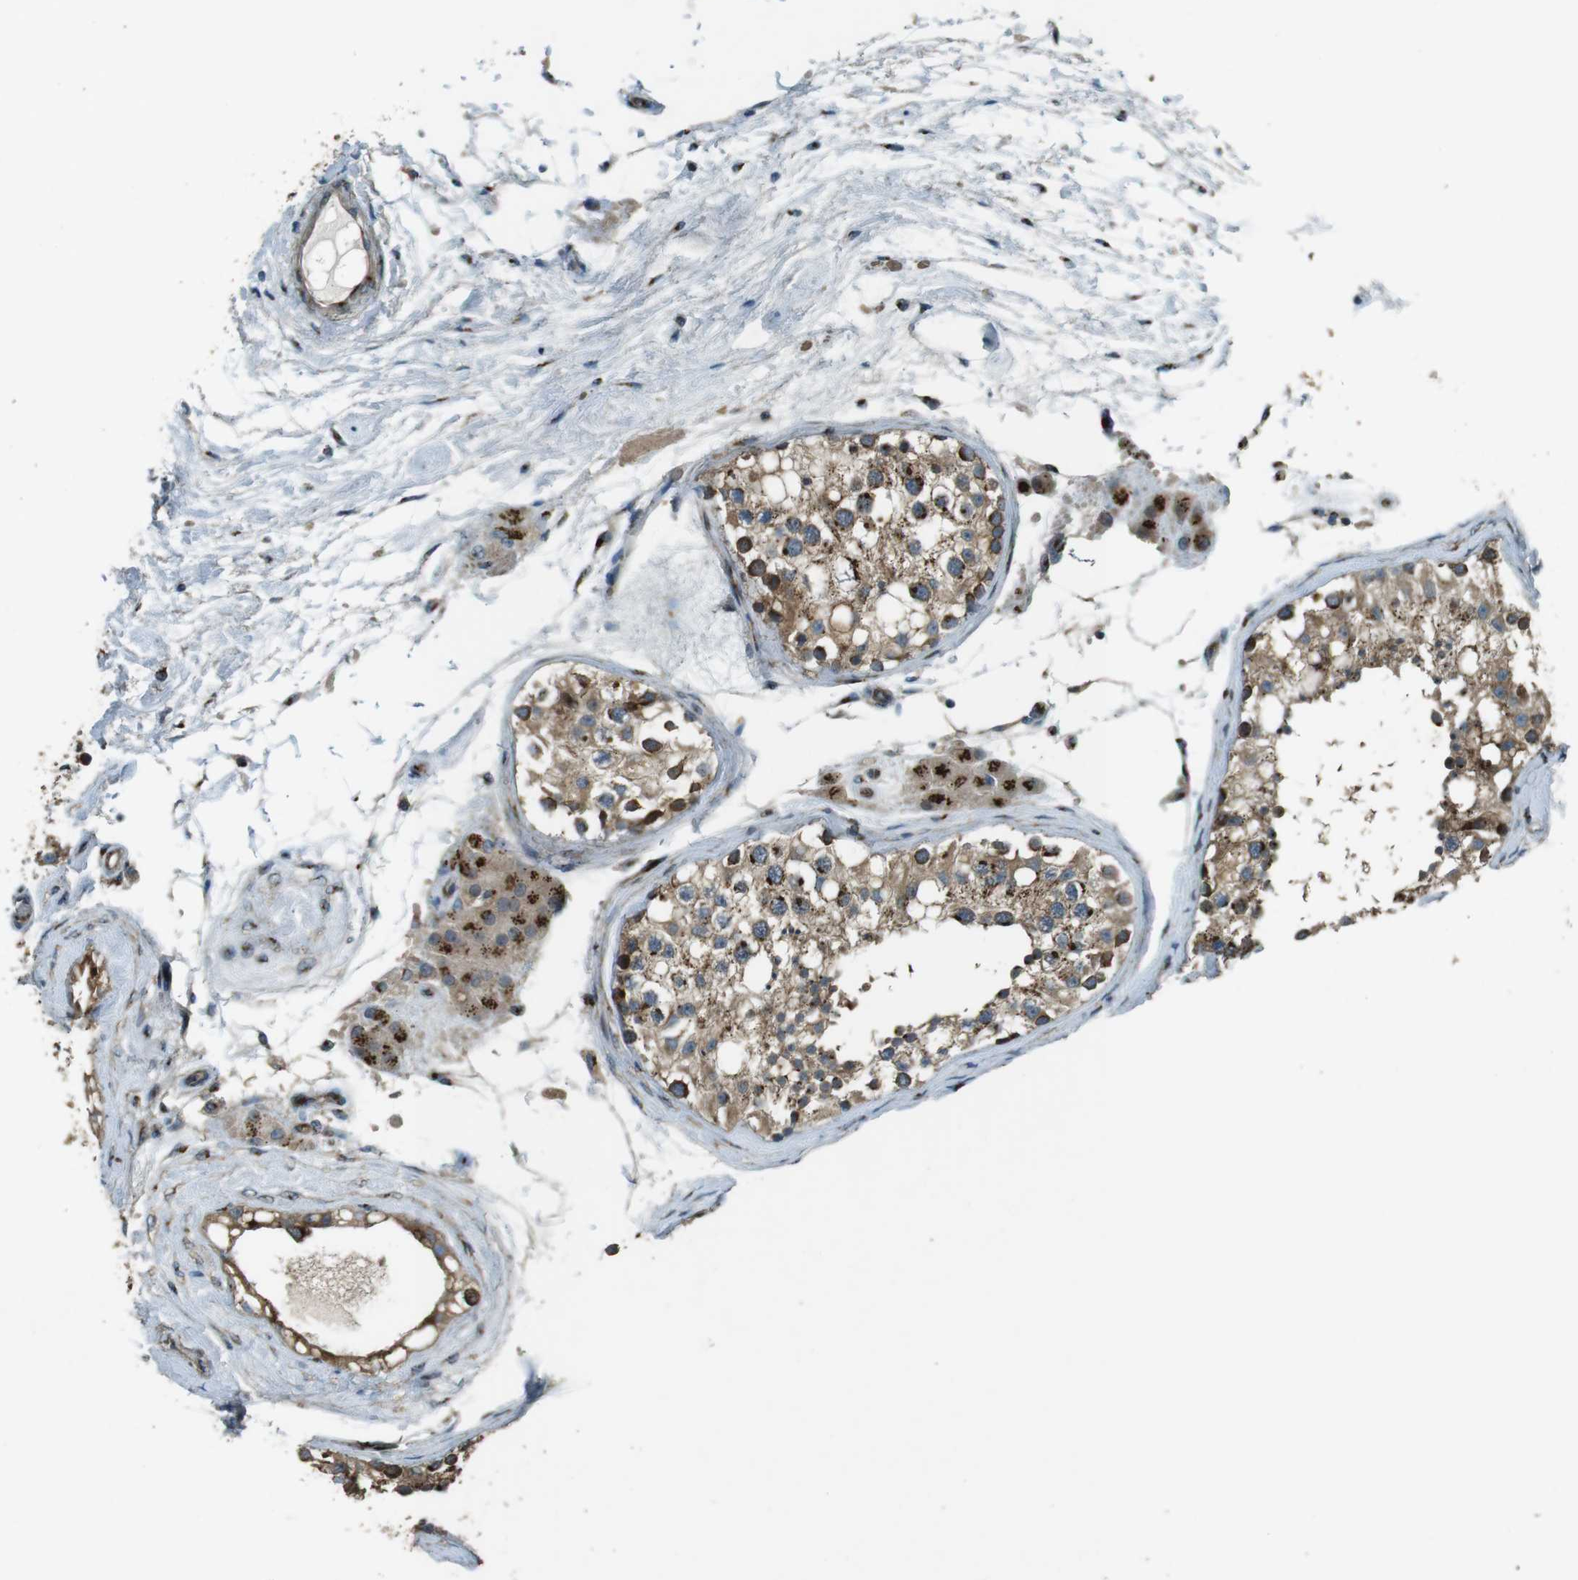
{"staining": {"intensity": "moderate", "quantity": ">75%", "location": "cytoplasmic/membranous"}, "tissue": "testis", "cell_type": "Cells in seminiferous ducts", "image_type": "normal", "snomed": [{"axis": "morphology", "description": "Normal tissue, NOS"}, {"axis": "topography", "description": "Testis"}], "caption": "Protein expression analysis of benign human testis reveals moderate cytoplasmic/membranous positivity in about >75% of cells in seminiferous ducts.", "gene": "TMEM115", "patient": {"sex": "male", "age": 68}}